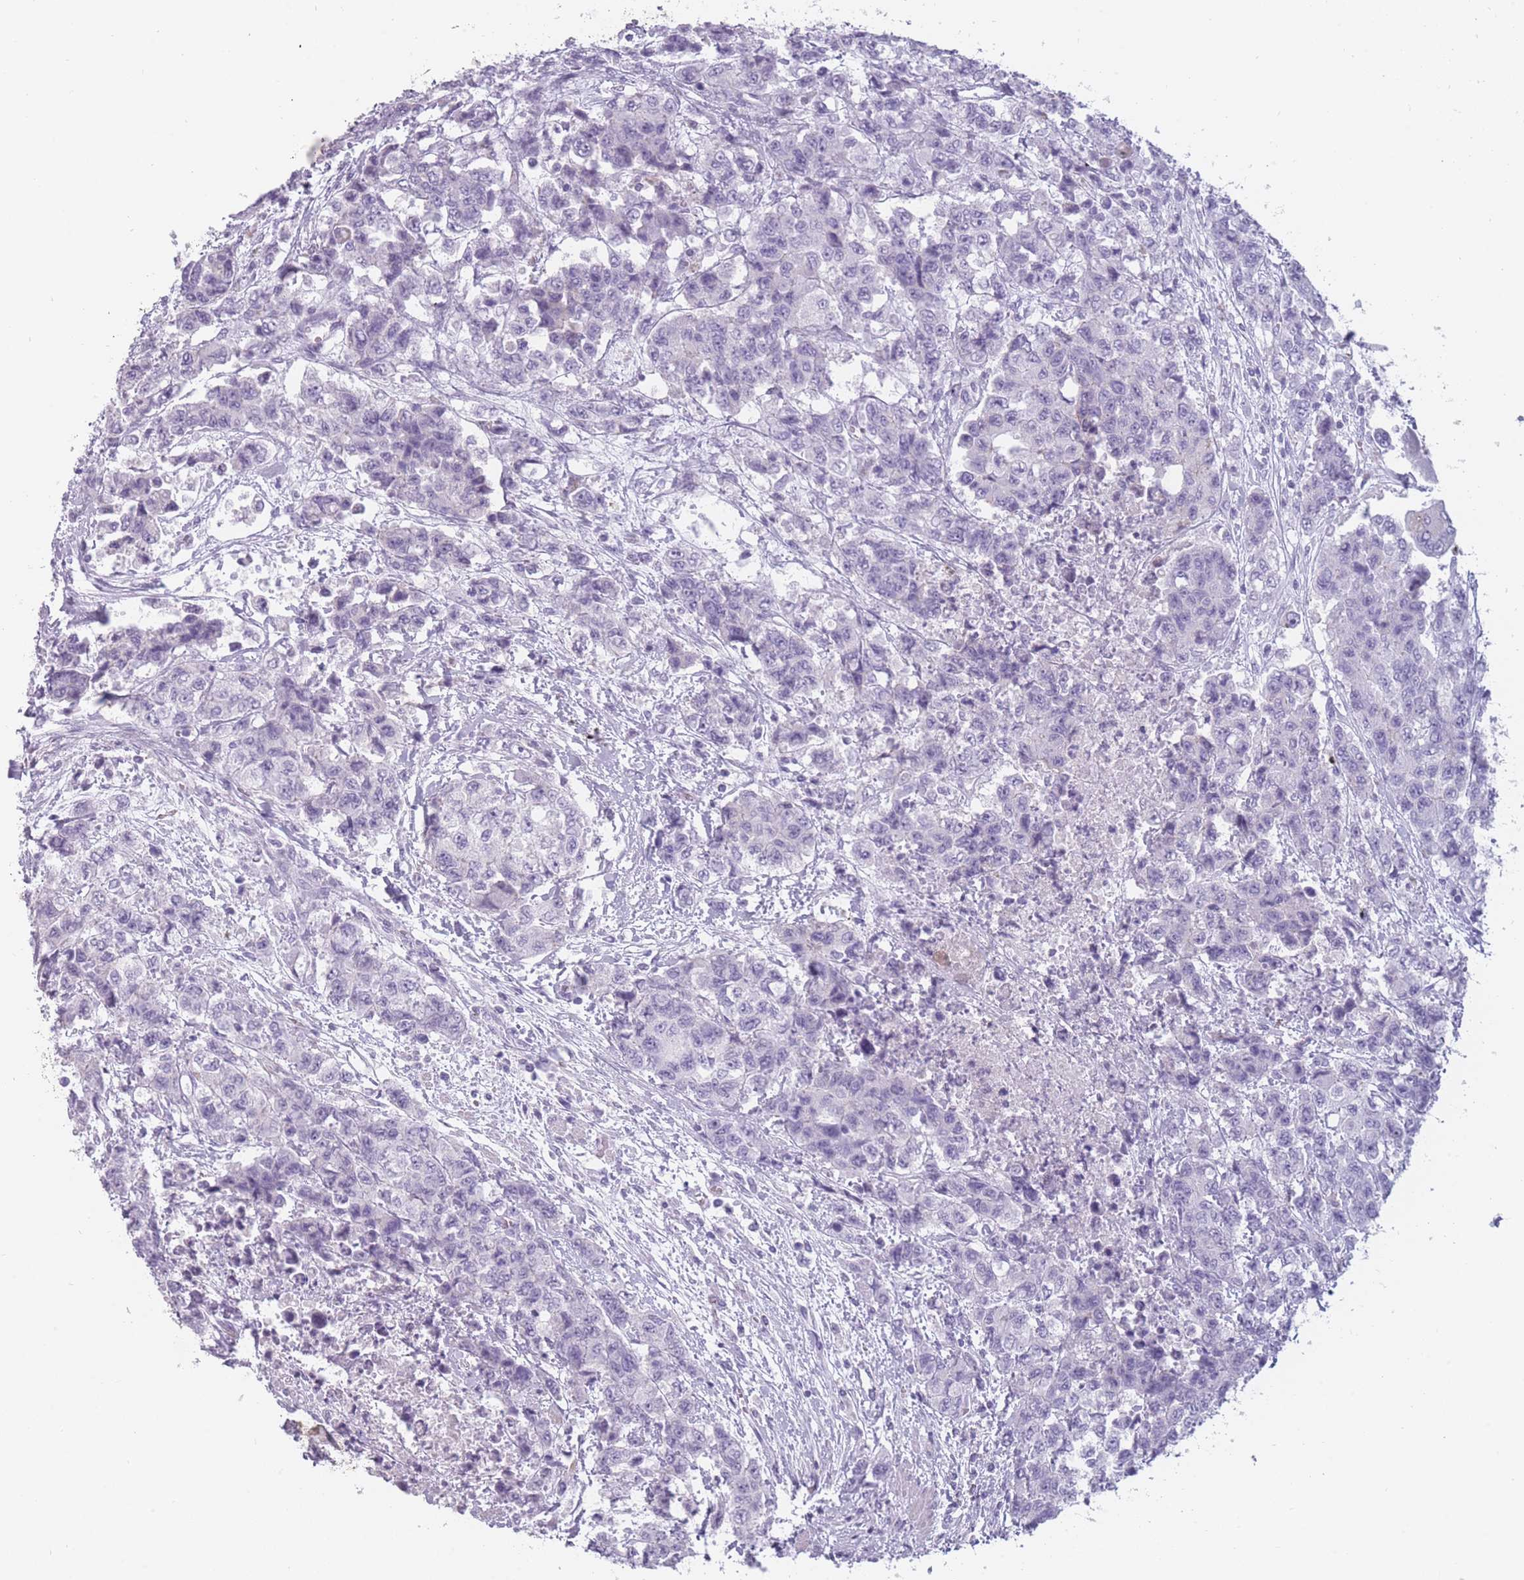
{"staining": {"intensity": "negative", "quantity": "none", "location": "none"}, "tissue": "urothelial cancer", "cell_type": "Tumor cells", "image_type": "cancer", "snomed": [{"axis": "morphology", "description": "Urothelial carcinoma, High grade"}, {"axis": "topography", "description": "Urinary bladder"}], "caption": "The photomicrograph exhibits no significant staining in tumor cells of high-grade urothelial carcinoma.", "gene": "PPFIA3", "patient": {"sex": "female", "age": 78}}